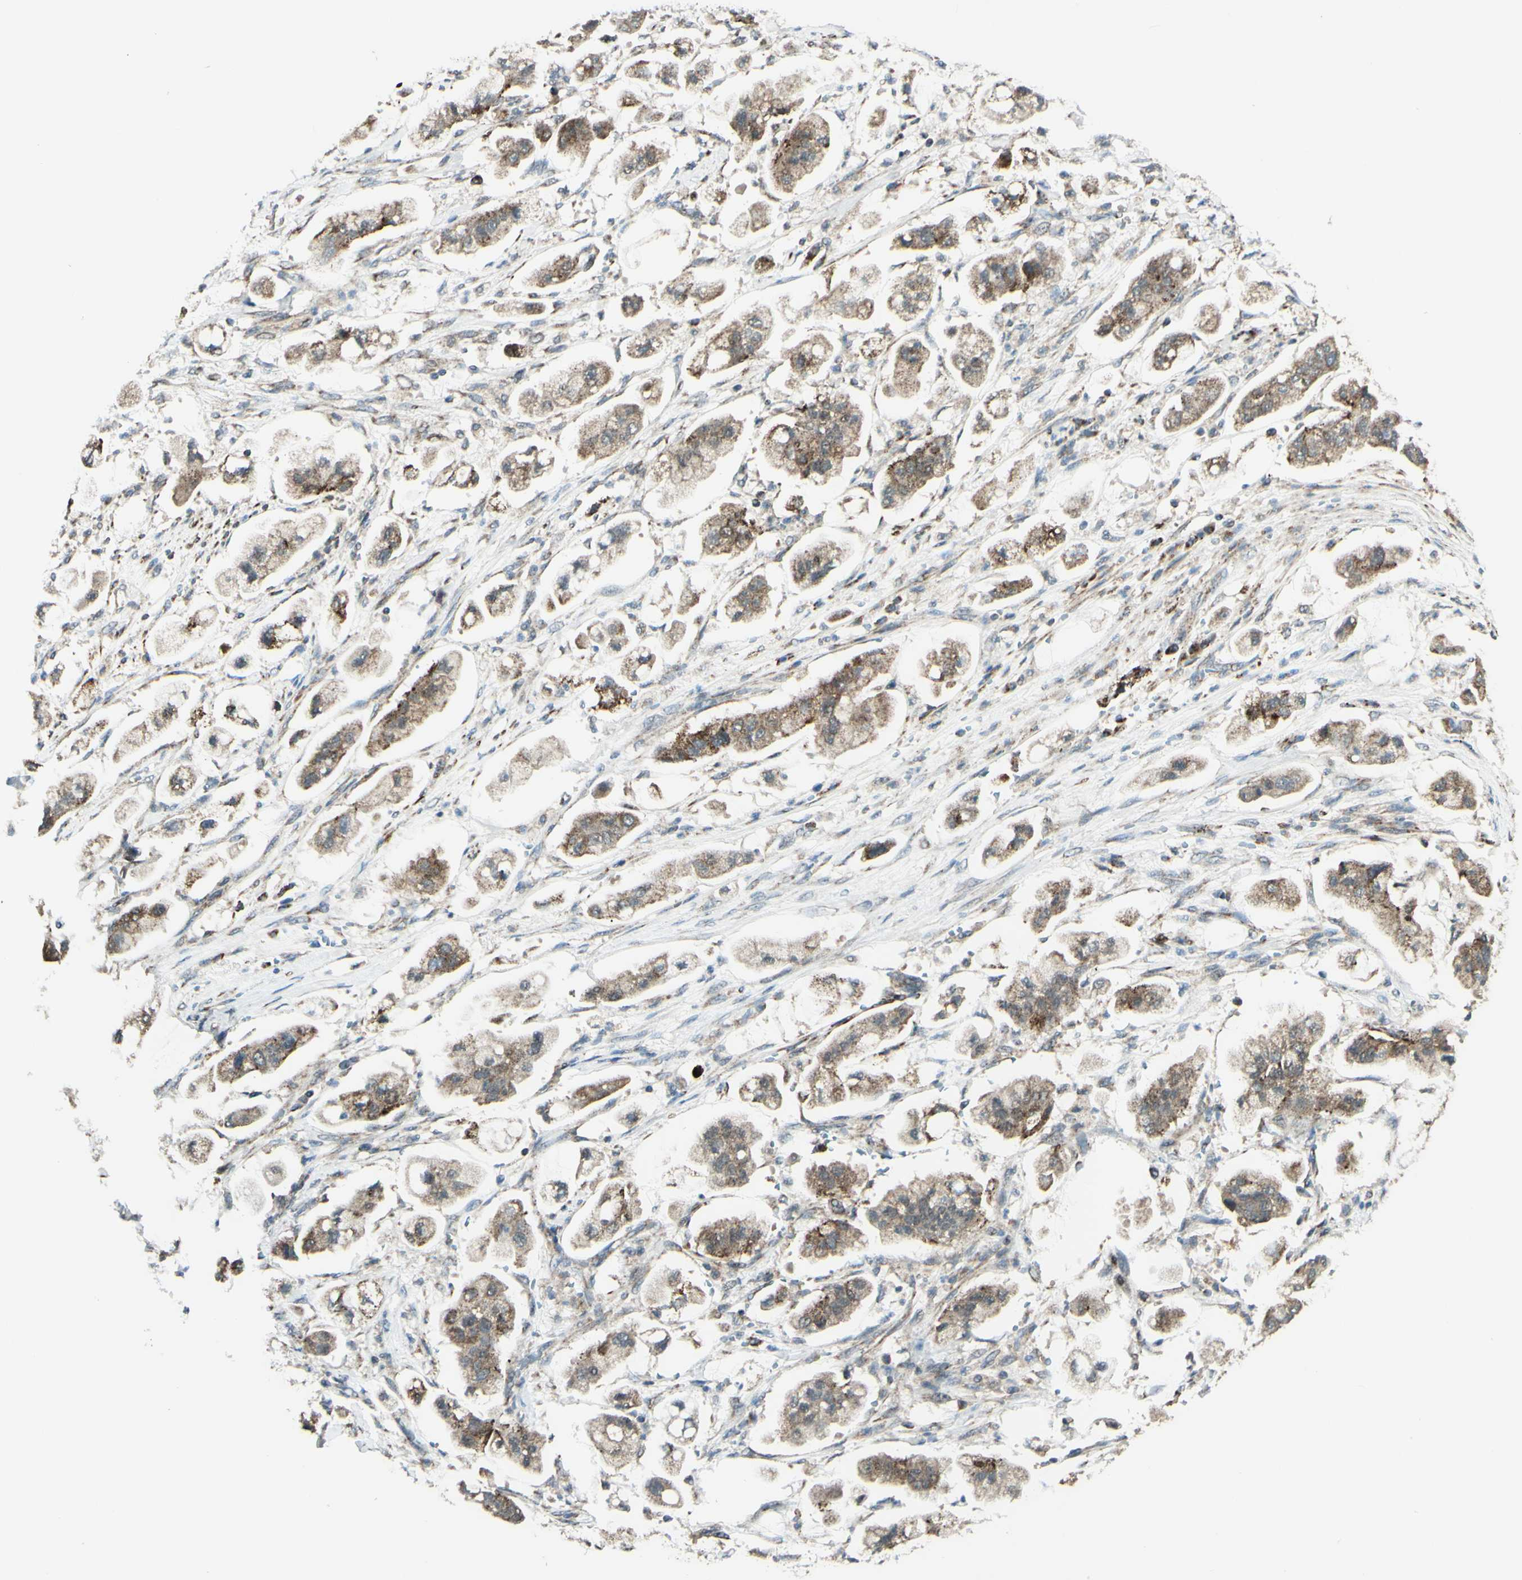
{"staining": {"intensity": "moderate", "quantity": ">75%", "location": "cytoplasmic/membranous"}, "tissue": "stomach cancer", "cell_type": "Tumor cells", "image_type": "cancer", "snomed": [{"axis": "morphology", "description": "Adenocarcinoma, NOS"}, {"axis": "topography", "description": "Stomach"}], "caption": "This is a histology image of IHC staining of stomach adenocarcinoma, which shows moderate expression in the cytoplasmic/membranous of tumor cells.", "gene": "DHRS3", "patient": {"sex": "male", "age": 62}}